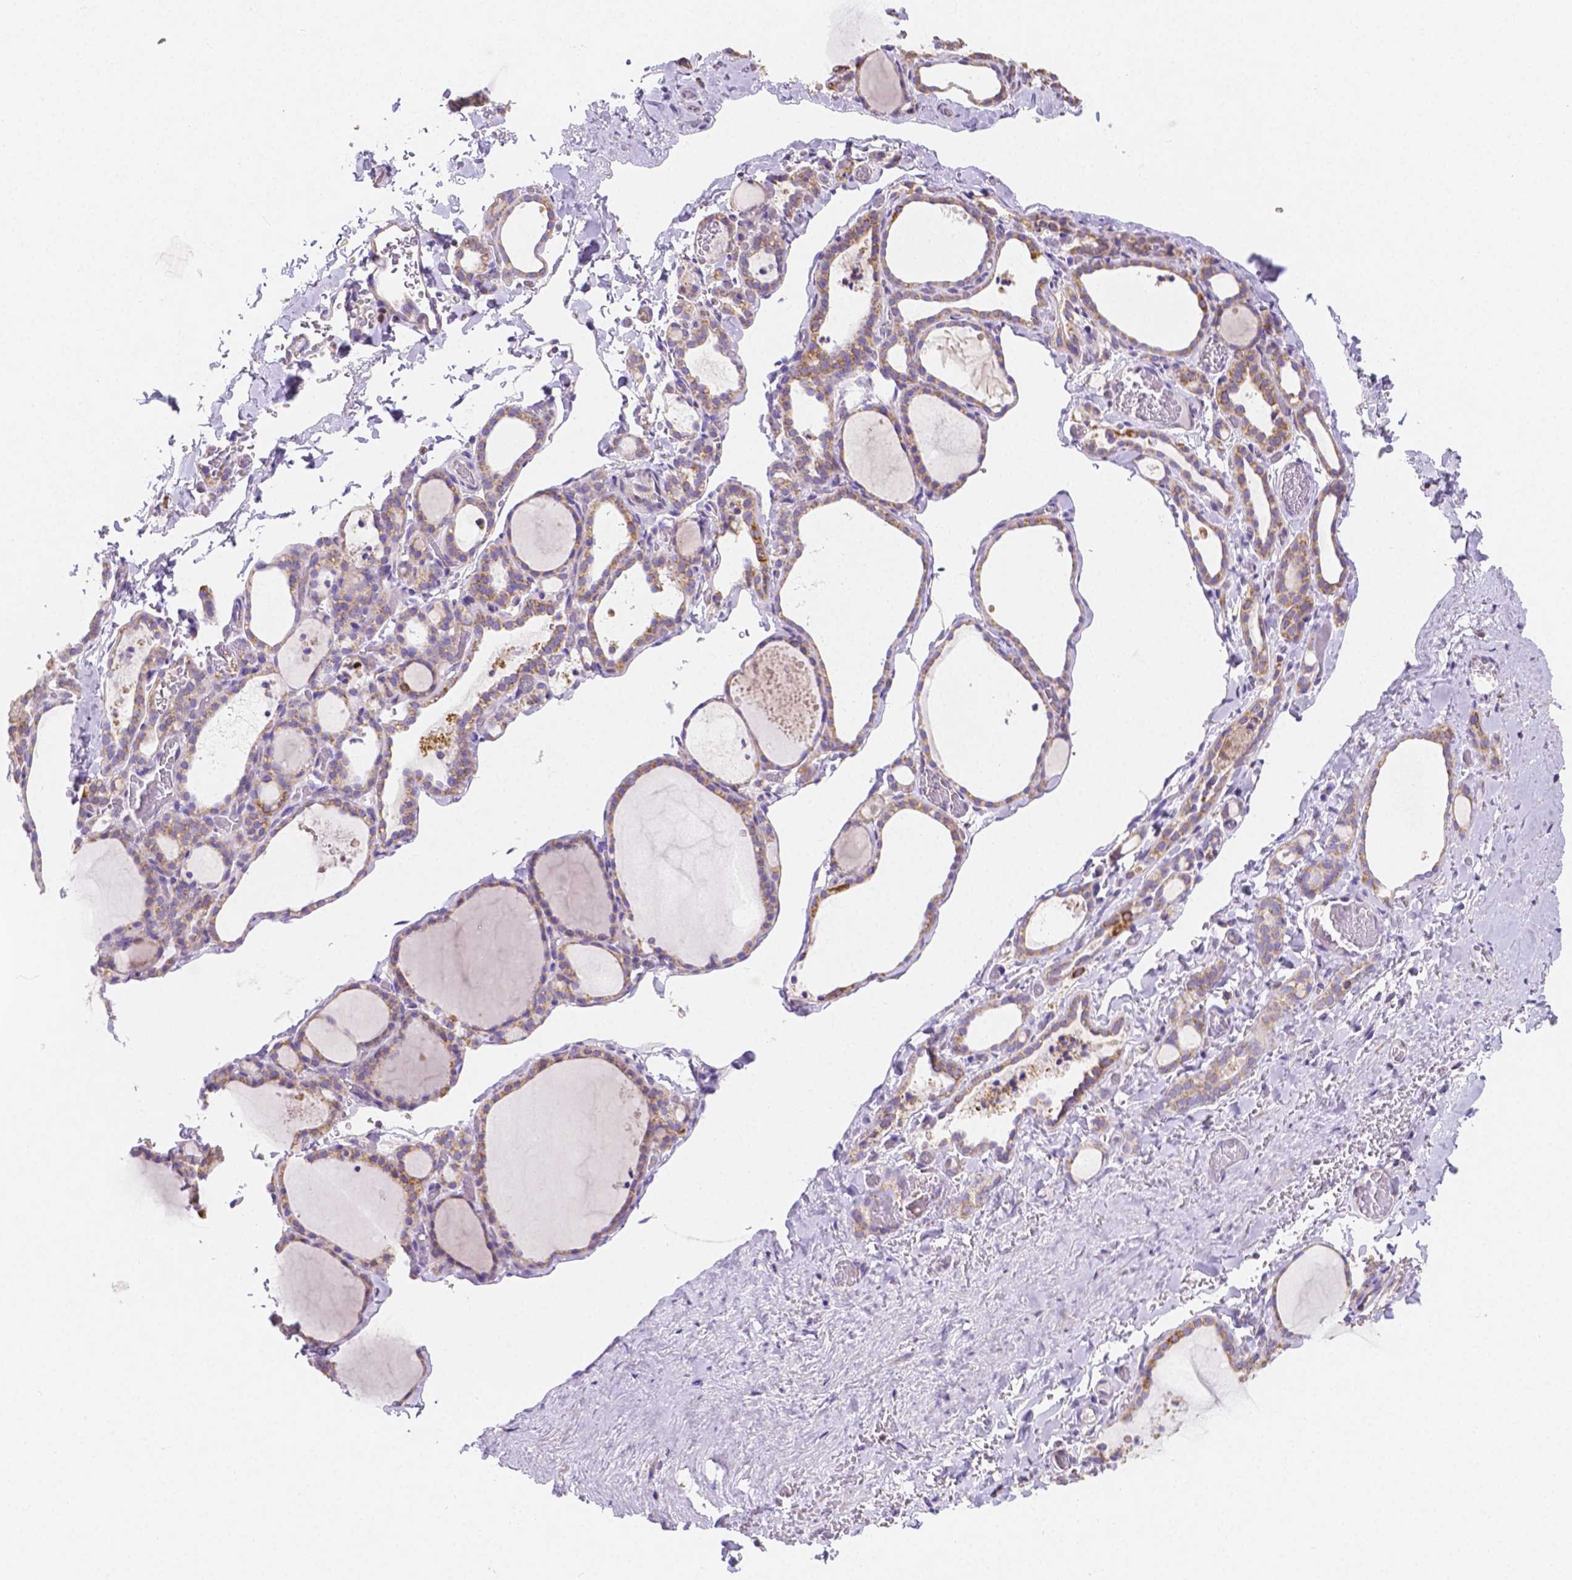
{"staining": {"intensity": "moderate", "quantity": "25%-75%", "location": "cytoplasmic/membranous"}, "tissue": "thyroid gland", "cell_type": "Glandular cells", "image_type": "normal", "snomed": [{"axis": "morphology", "description": "Normal tissue, NOS"}, {"axis": "topography", "description": "Thyroid gland"}], "caption": "Immunohistochemistry micrograph of normal human thyroid gland stained for a protein (brown), which displays medium levels of moderate cytoplasmic/membranous positivity in about 25%-75% of glandular cells.", "gene": "SGTB", "patient": {"sex": "female", "age": 22}}